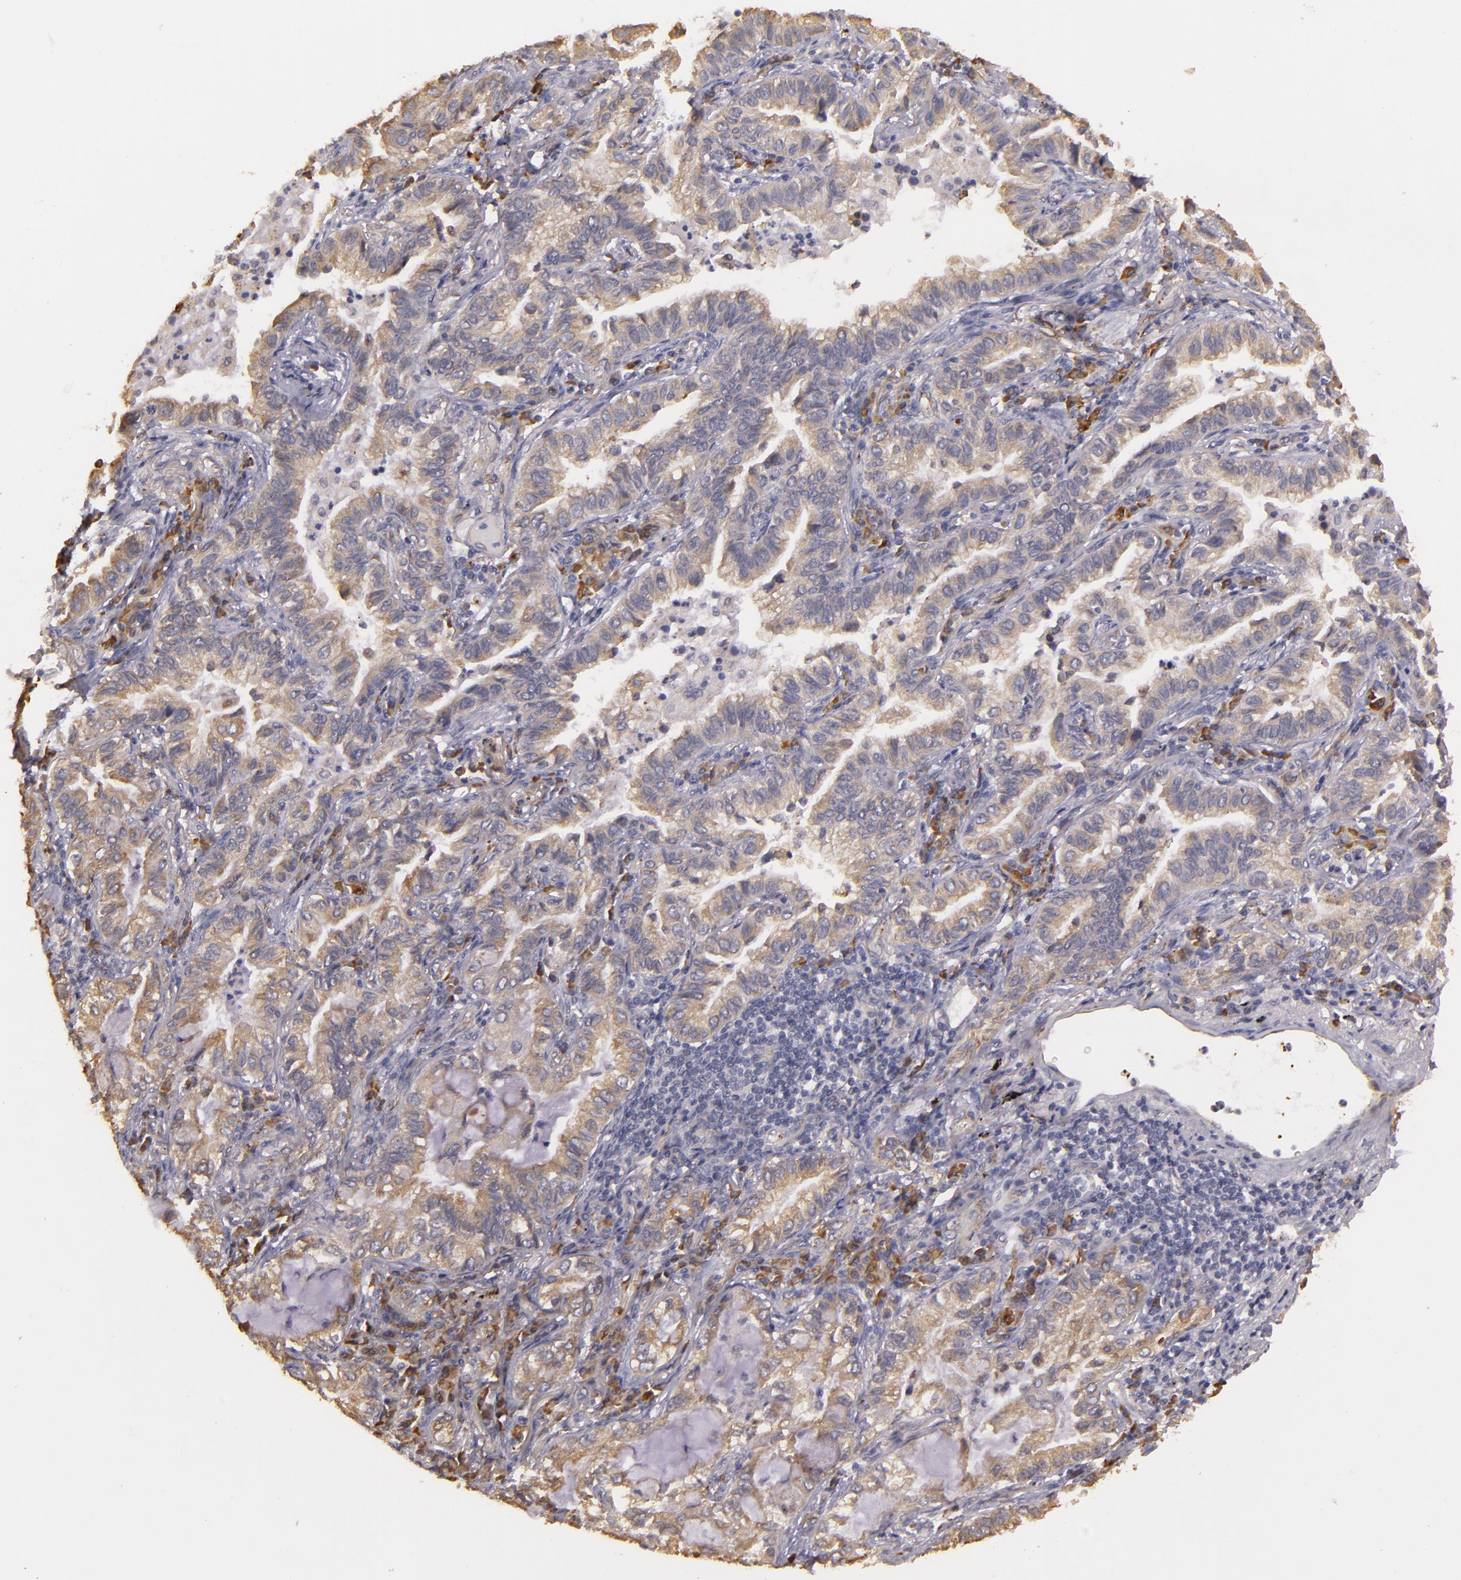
{"staining": {"intensity": "weak", "quantity": ">75%", "location": "cytoplasmic/membranous"}, "tissue": "lung cancer", "cell_type": "Tumor cells", "image_type": "cancer", "snomed": [{"axis": "morphology", "description": "Adenocarcinoma, NOS"}, {"axis": "topography", "description": "Lung"}], "caption": "An immunohistochemistry micrograph of neoplastic tissue is shown. Protein staining in brown shows weak cytoplasmic/membranous positivity in lung cancer within tumor cells.", "gene": "SYTL4", "patient": {"sex": "female", "age": 50}}